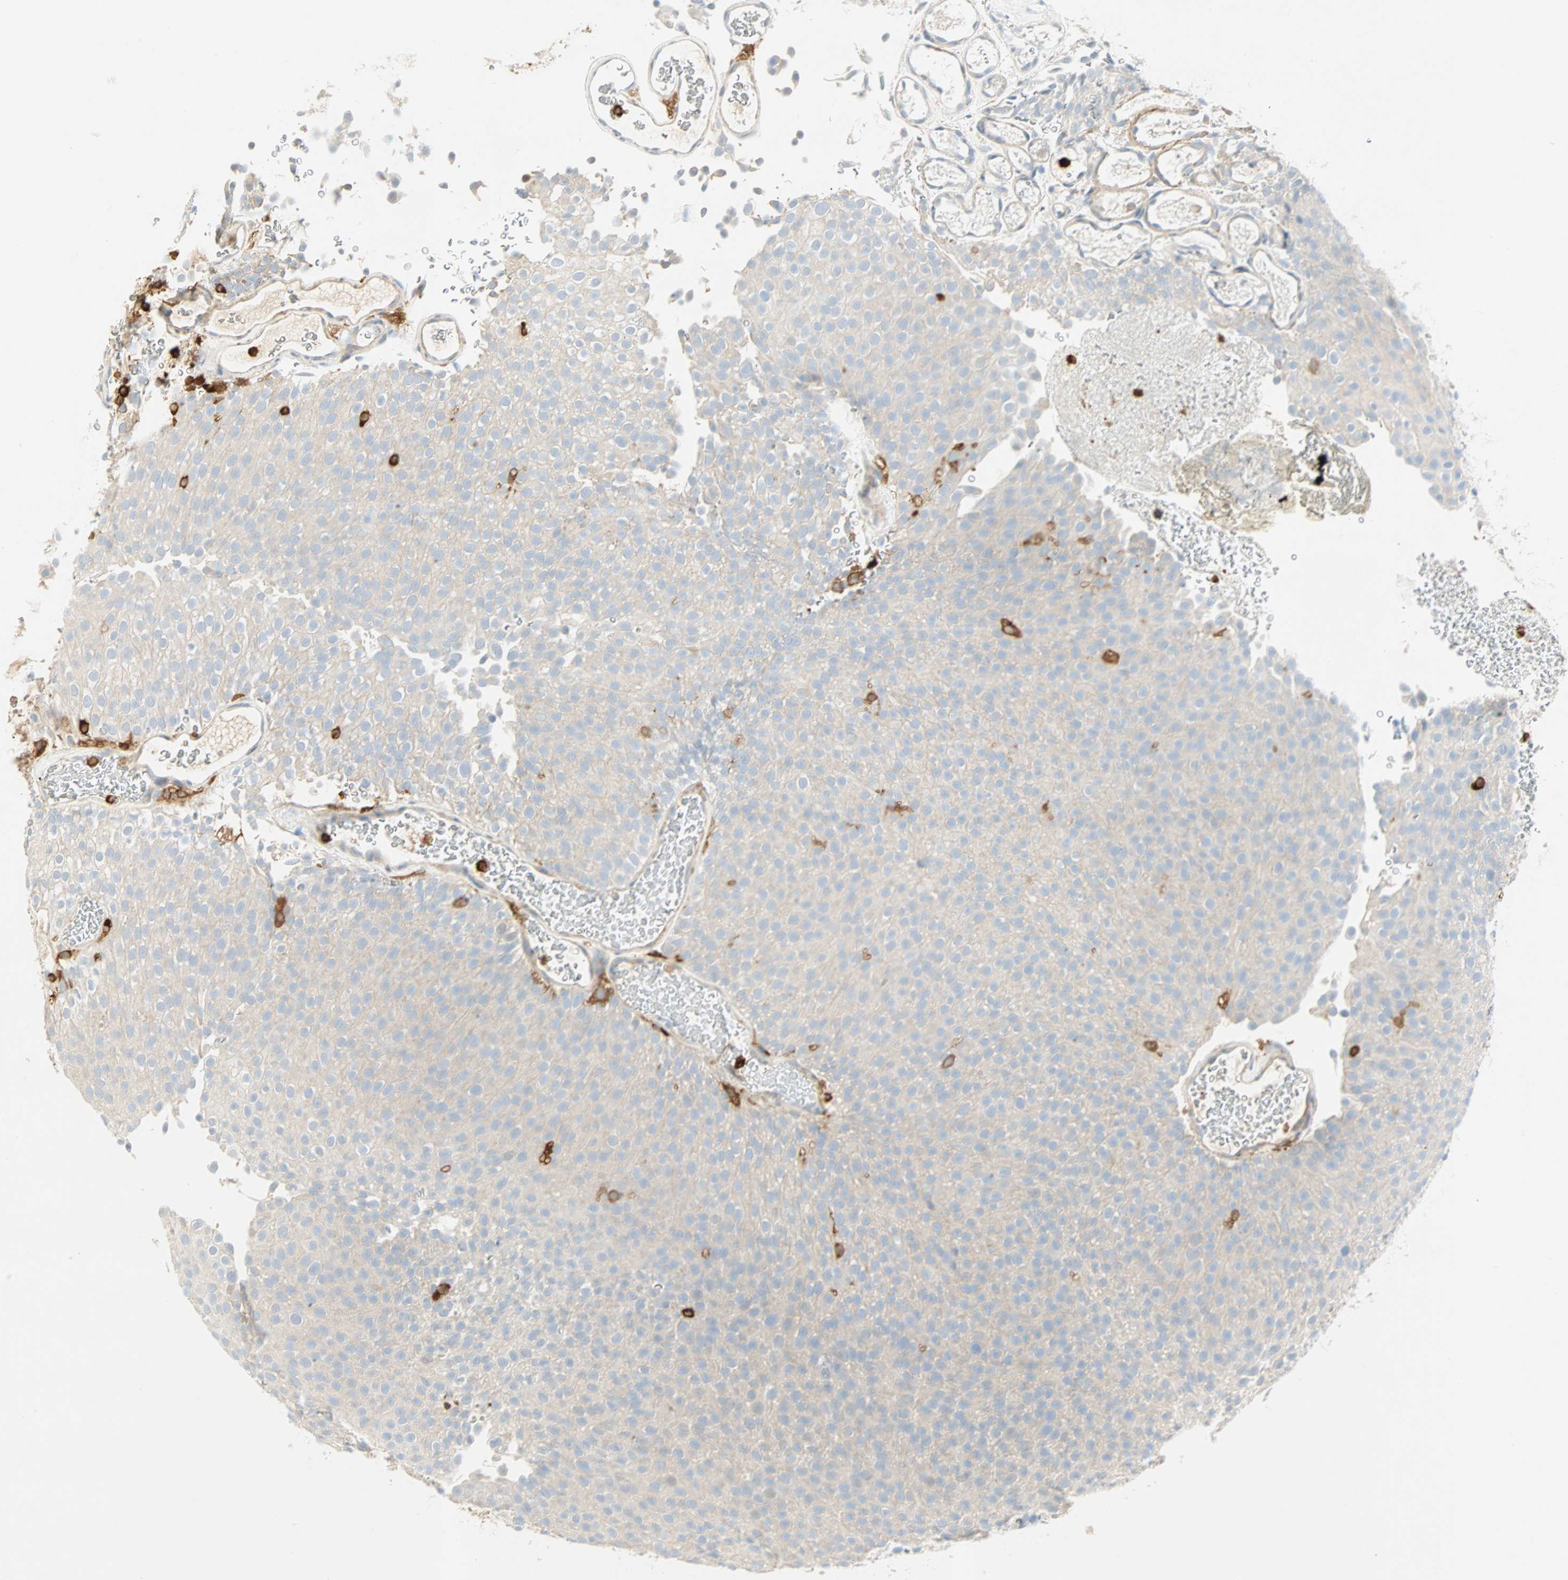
{"staining": {"intensity": "weak", "quantity": "25%-75%", "location": "cytoplasmic/membranous"}, "tissue": "urothelial cancer", "cell_type": "Tumor cells", "image_type": "cancer", "snomed": [{"axis": "morphology", "description": "Urothelial carcinoma, Low grade"}, {"axis": "topography", "description": "Urinary bladder"}], "caption": "Urothelial cancer tissue demonstrates weak cytoplasmic/membranous expression in about 25%-75% of tumor cells, visualized by immunohistochemistry.", "gene": "FMNL1", "patient": {"sex": "male", "age": 78}}